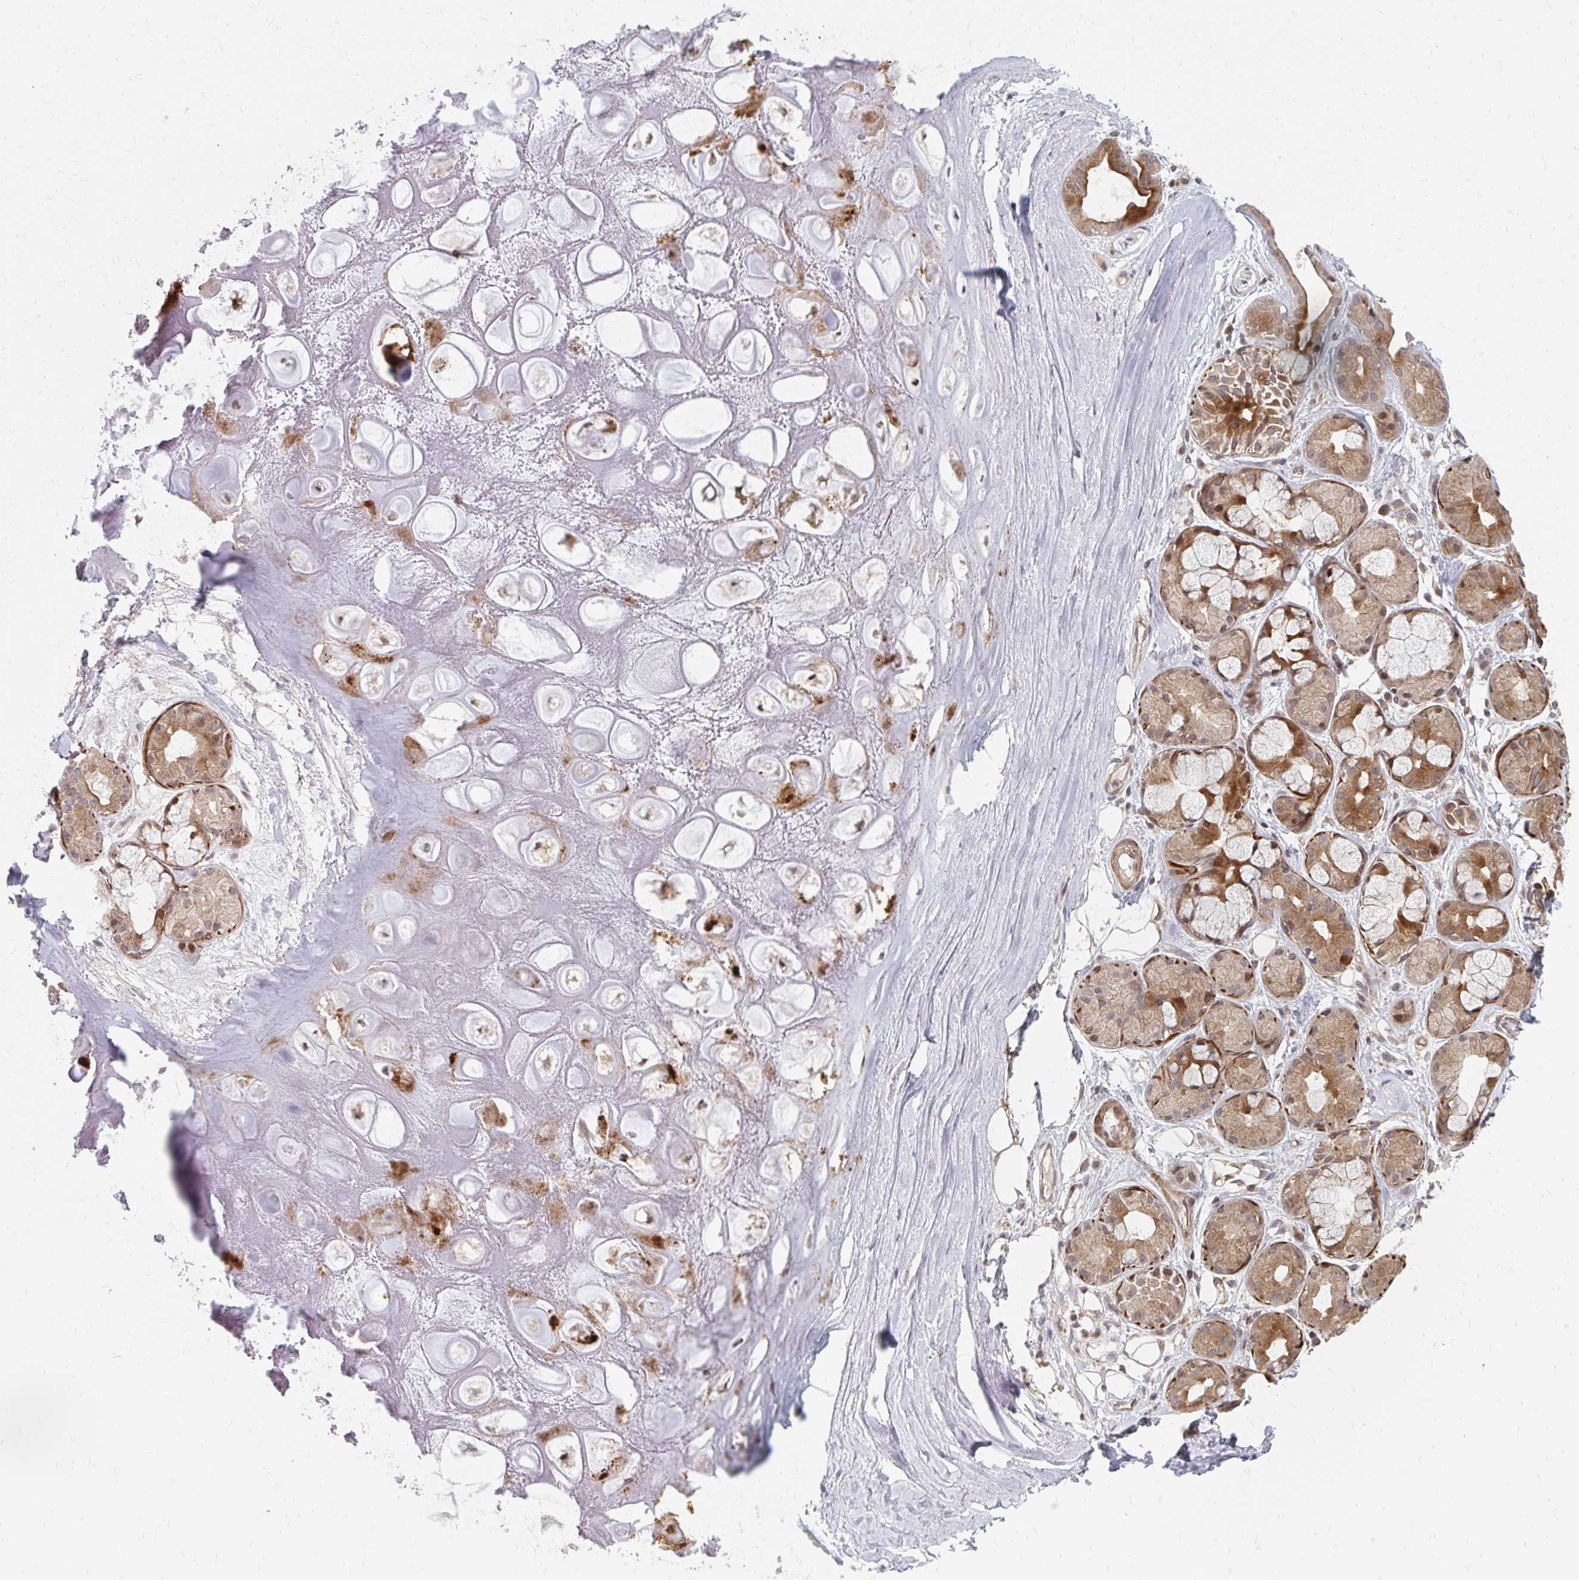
{"staining": {"intensity": "moderate", "quantity": "25%-75%", "location": "cytoplasmic/membranous"}, "tissue": "soft tissue", "cell_type": "Chondrocytes", "image_type": "normal", "snomed": [{"axis": "morphology", "description": "Normal tissue, NOS"}, {"axis": "topography", "description": "Lymph node"}, {"axis": "topography", "description": "Cartilage tissue"}, {"axis": "topography", "description": "Nasopharynx"}], "caption": "Chondrocytes exhibit medium levels of moderate cytoplasmic/membranous staining in about 25%-75% of cells in benign soft tissue.", "gene": "ZNF285", "patient": {"sex": "male", "age": 63}}